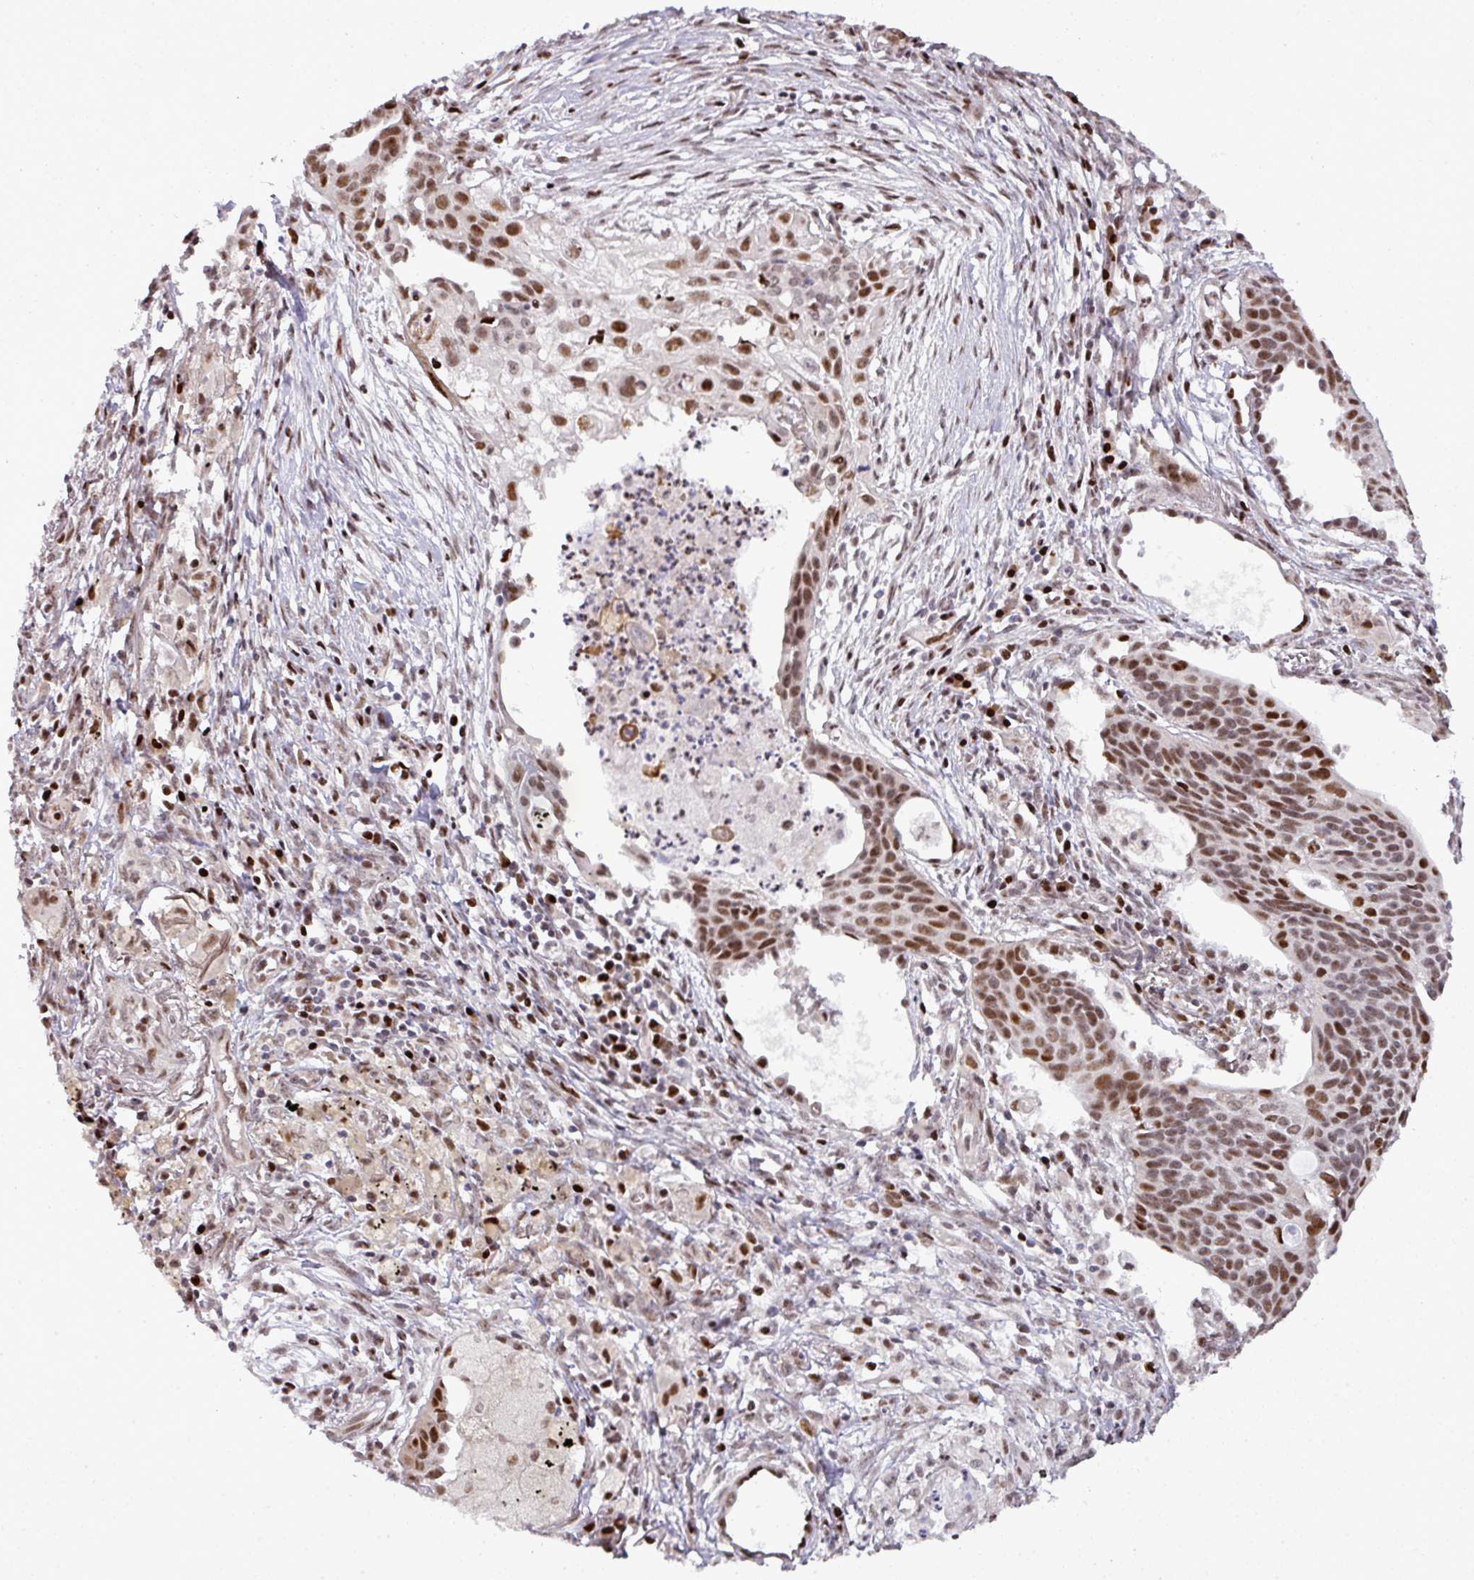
{"staining": {"intensity": "strong", "quantity": ">75%", "location": "nuclear"}, "tissue": "lung cancer", "cell_type": "Tumor cells", "image_type": "cancer", "snomed": [{"axis": "morphology", "description": "Squamous cell carcinoma, NOS"}, {"axis": "topography", "description": "Lung"}], "caption": "Immunohistochemistry (IHC) staining of lung squamous cell carcinoma, which displays high levels of strong nuclear staining in approximately >75% of tumor cells indicating strong nuclear protein staining. The staining was performed using DAB (brown) for protein detection and nuclei were counterstained in hematoxylin (blue).", "gene": "MYSM1", "patient": {"sex": "male", "age": 71}}